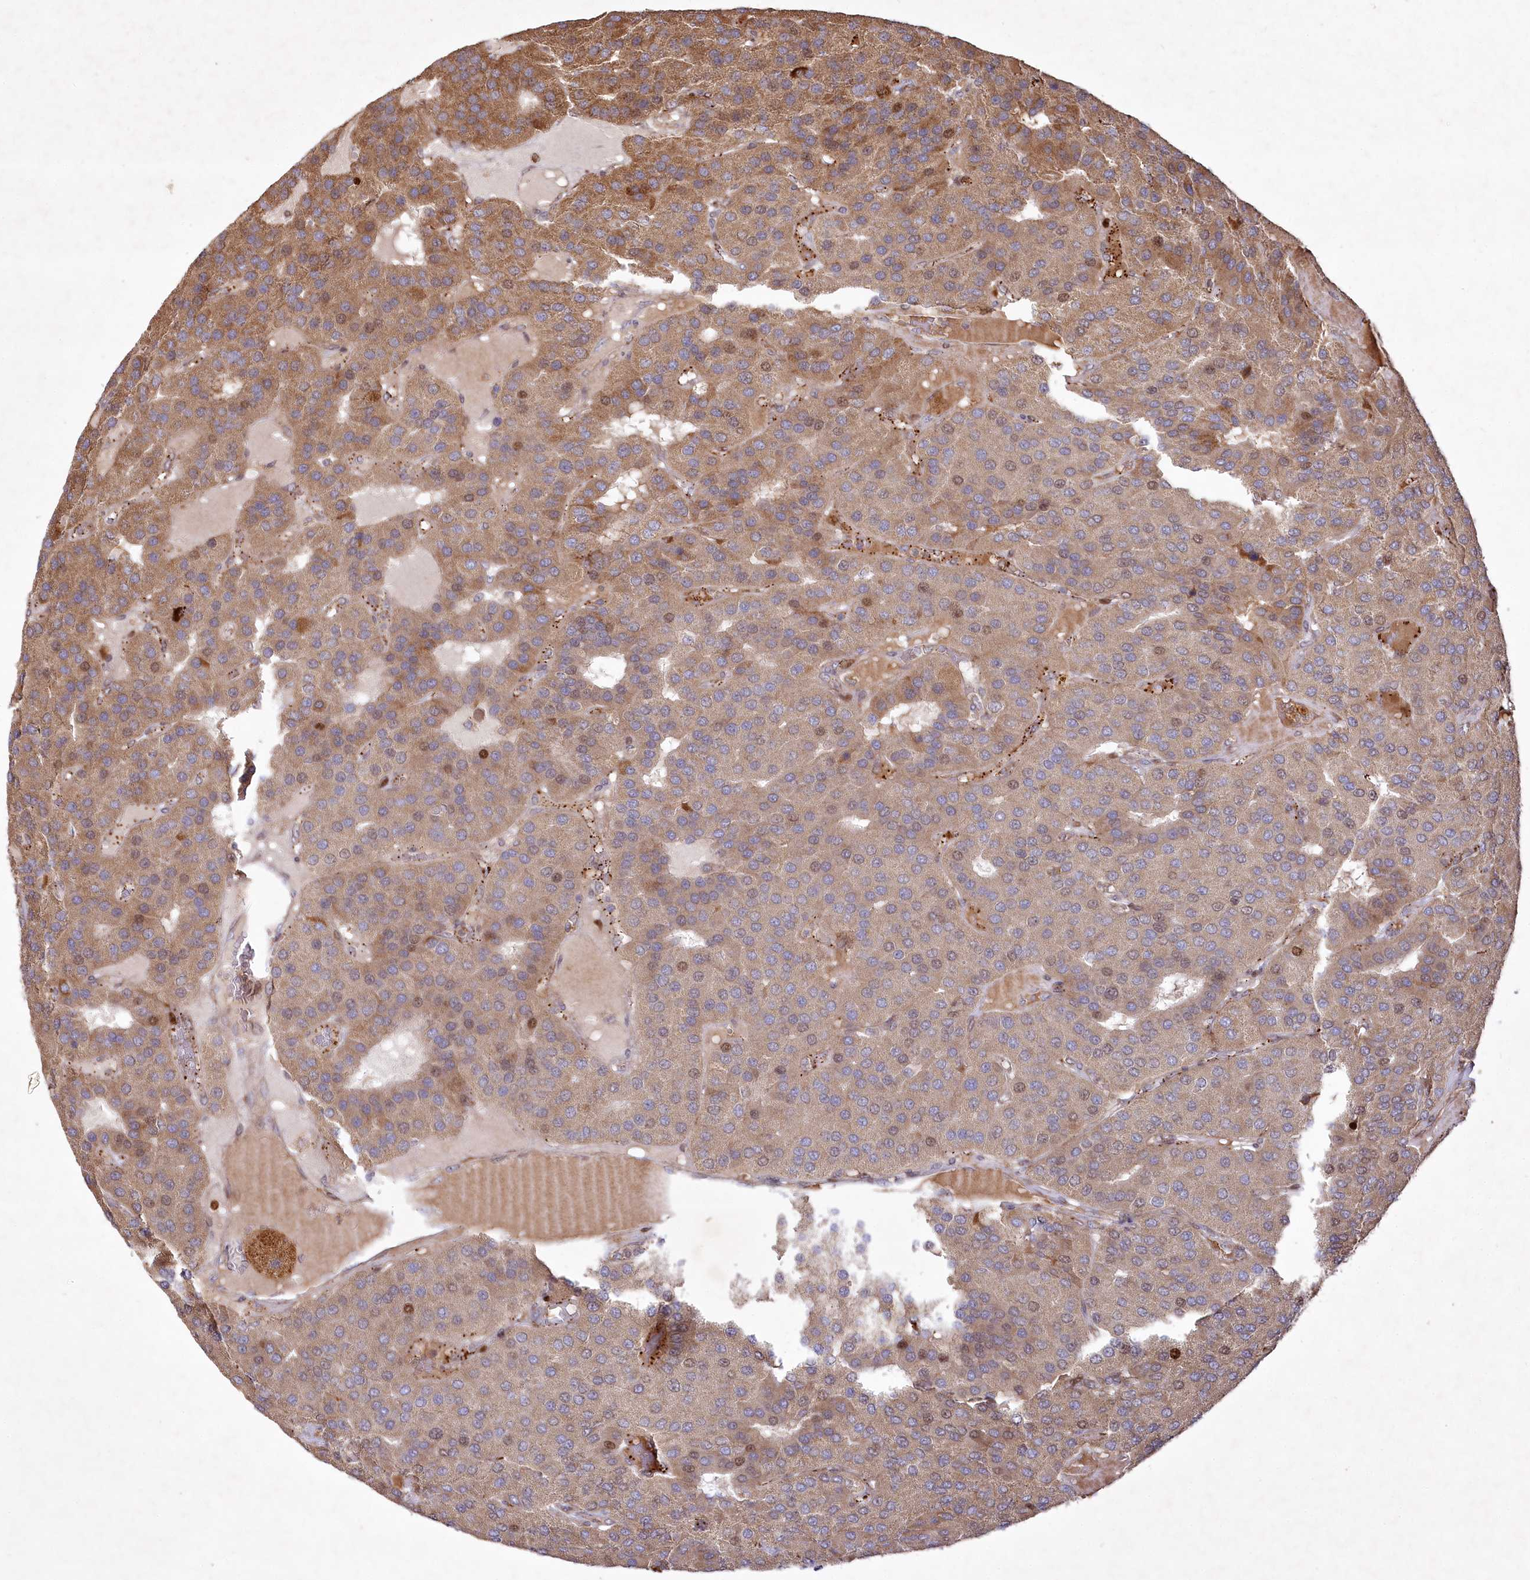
{"staining": {"intensity": "moderate", "quantity": ">75%", "location": "cytoplasmic/membranous,nuclear"}, "tissue": "parathyroid gland", "cell_type": "Glandular cells", "image_type": "normal", "snomed": [{"axis": "morphology", "description": "Normal tissue, NOS"}, {"axis": "morphology", "description": "Adenoma, NOS"}, {"axis": "topography", "description": "Parathyroid gland"}], "caption": "A medium amount of moderate cytoplasmic/membranous,nuclear staining is appreciated in approximately >75% of glandular cells in unremarkable parathyroid gland.", "gene": "PSTK", "patient": {"sex": "female", "age": 86}}